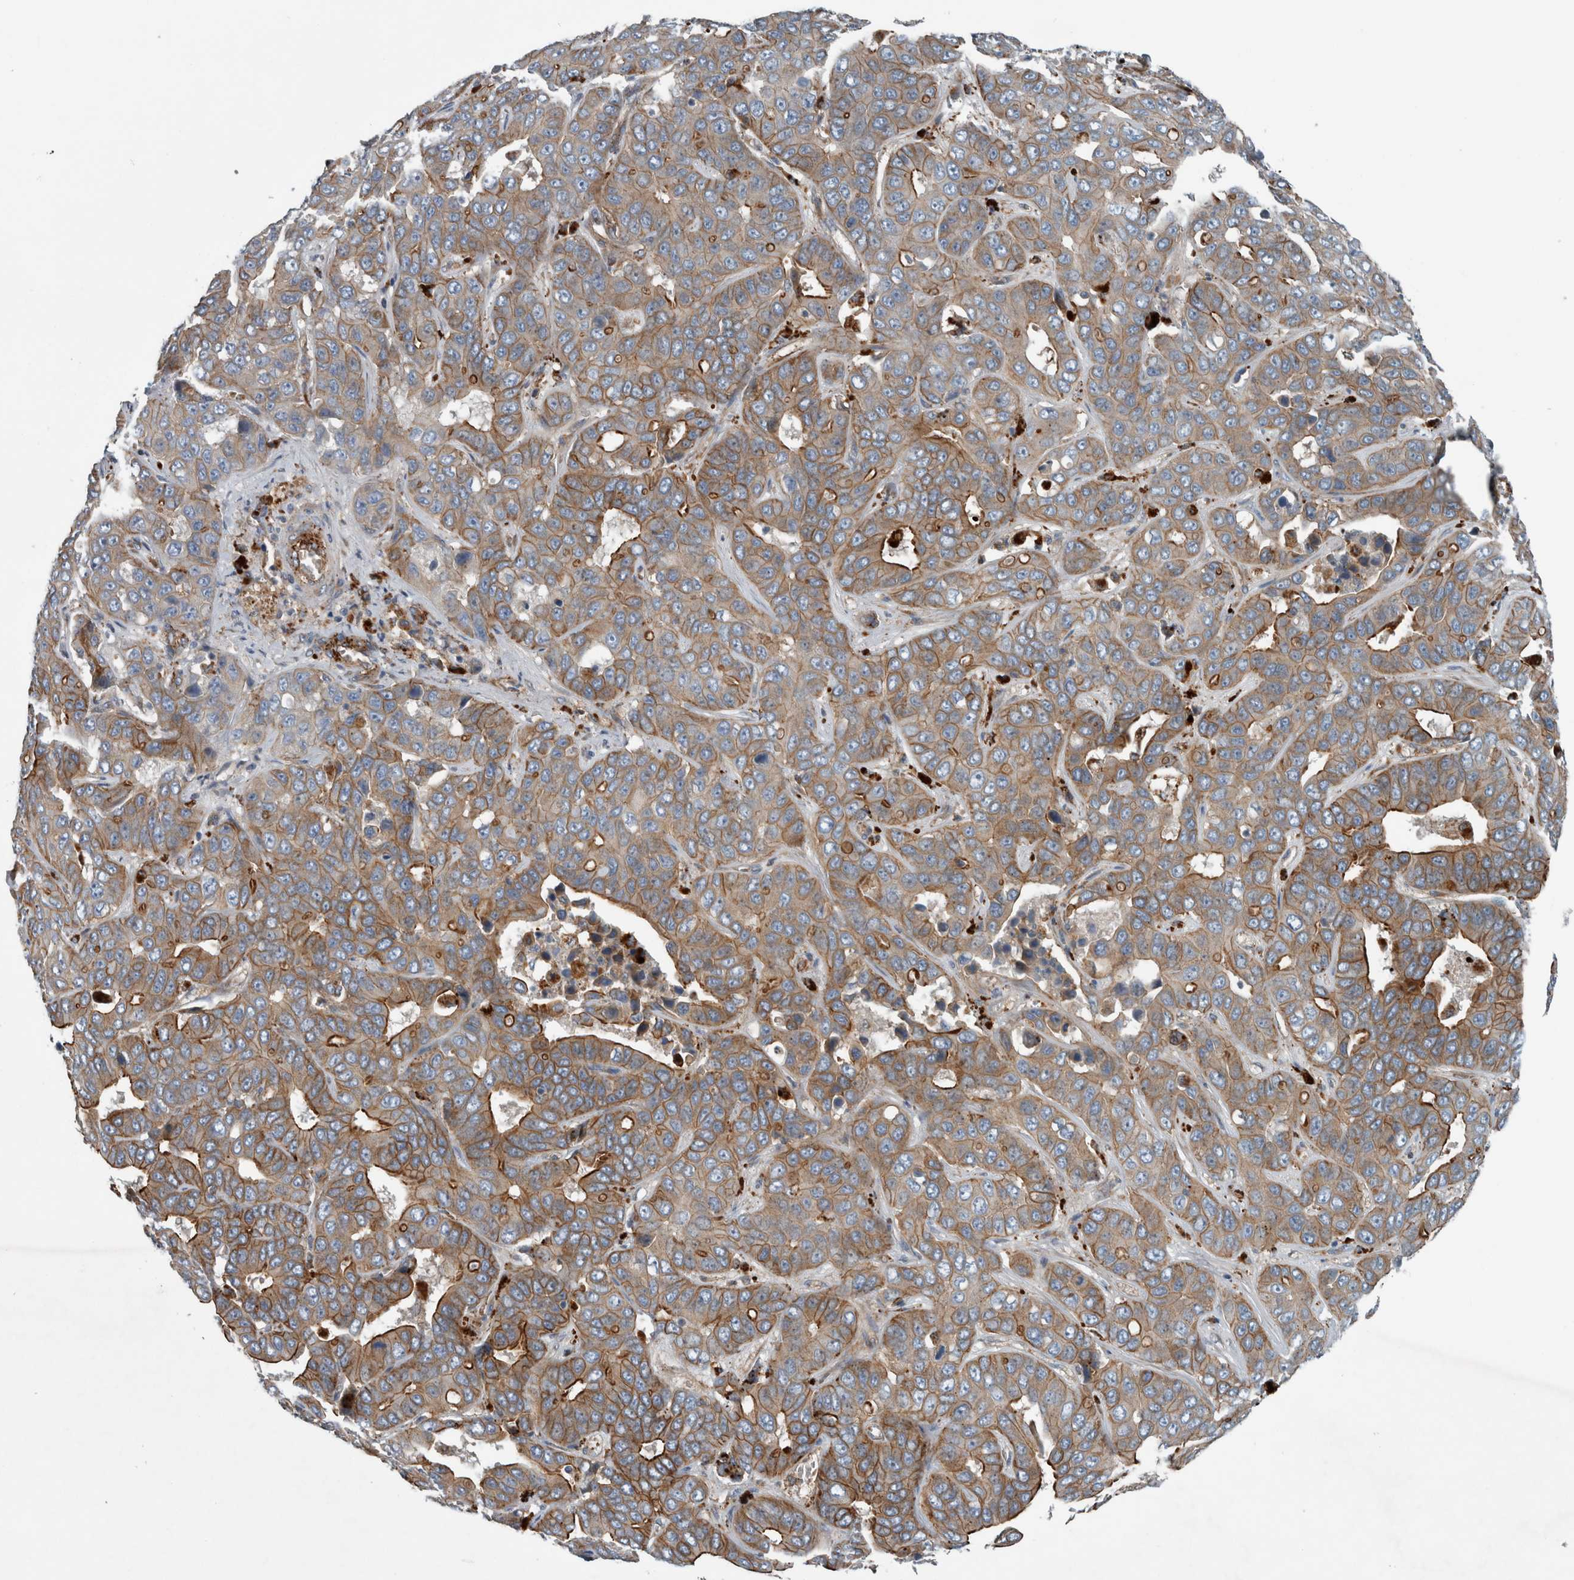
{"staining": {"intensity": "strong", "quantity": "<25%", "location": "cytoplasmic/membranous"}, "tissue": "liver cancer", "cell_type": "Tumor cells", "image_type": "cancer", "snomed": [{"axis": "morphology", "description": "Cholangiocarcinoma"}, {"axis": "topography", "description": "Liver"}], "caption": "Strong cytoplasmic/membranous expression is identified in about <25% of tumor cells in liver cancer (cholangiocarcinoma).", "gene": "GLT8D2", "patient": {"sex": "female", "age": 52}}